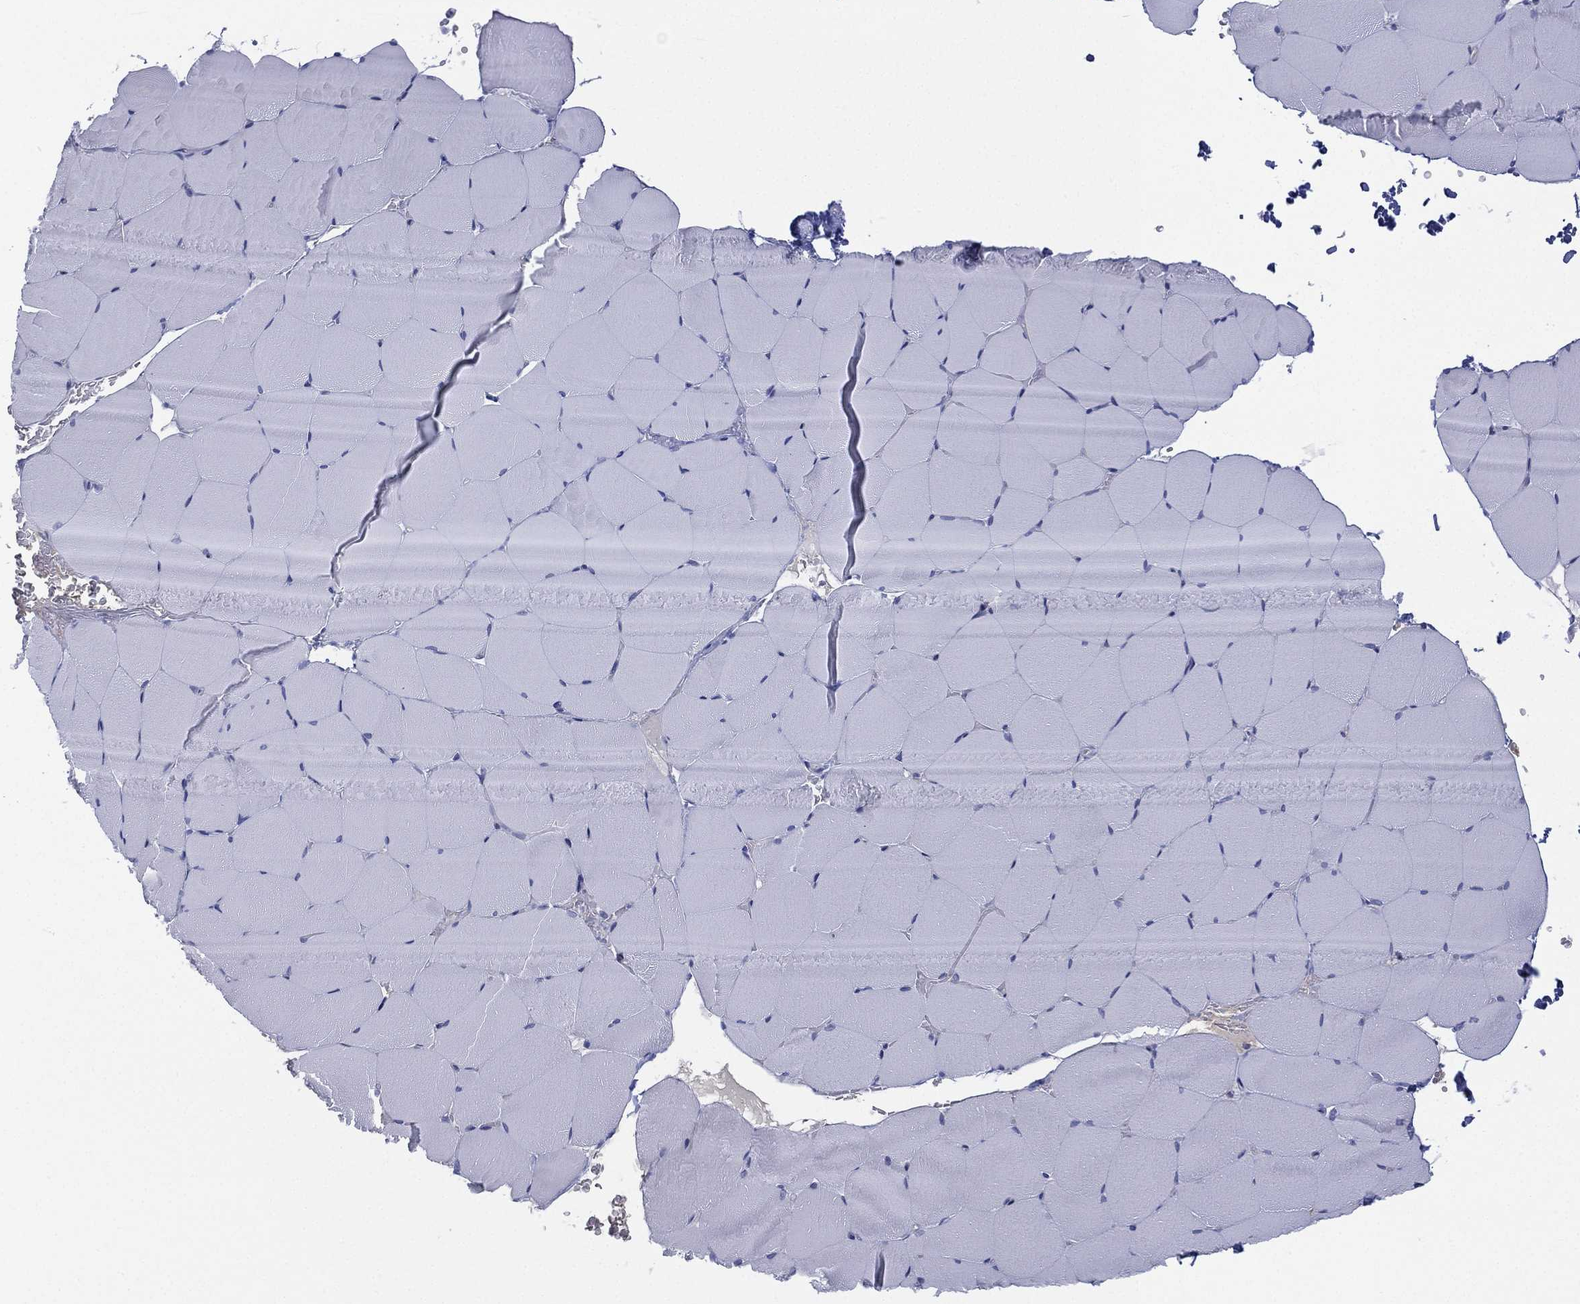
{"staining": {"intensity": "negative", "quantity": "none", "location": "none"}, "tissue": "skeletal muscle", "cell_type": "Myocytes", "image_type": "normal", "snomed": [{"axis": "morphology", "description": "Normal tissue, NOS"}, {"axis": "topography", "description": "Skeletal muscle"}], "caption": "Immunohistochemistry image of normal skeletal muscle: skeletal muscle stained with DAB reveals no significant protein positivity in myocytes.", "gene": "CYP2D6", "patient": {"sex": "female", "age": 37}}